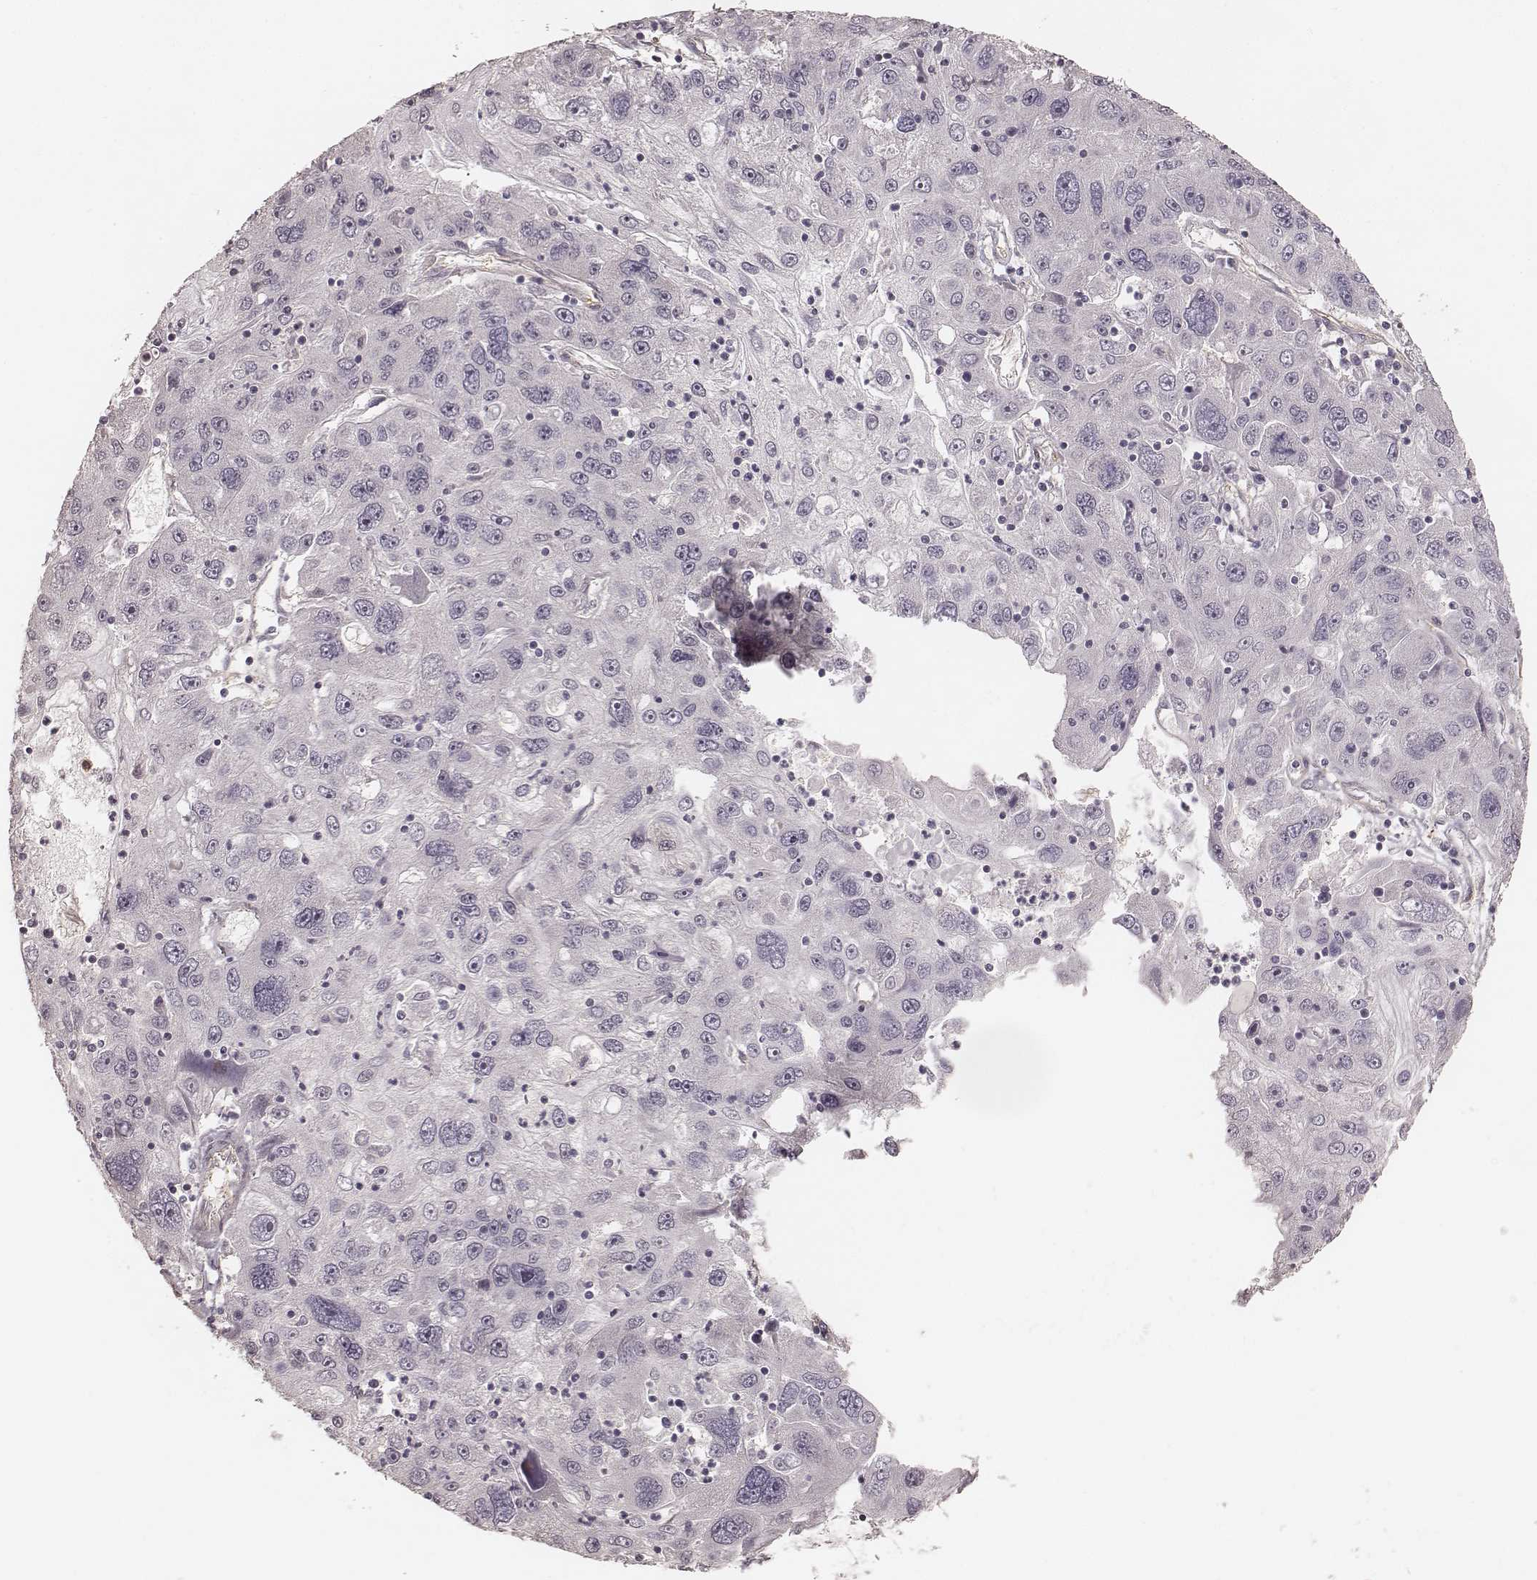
{"staining": {"intensity": "negative", "quantity": "none", "location": "none"}, "tissue": "stomach cancer", "cell_type": "Tumor cells", "image_type": "cancer", "snomed": [{"axis": "morphology", "description": "Adenocarcinoma, NOS"}, {"axis": "topography", "description": "Stomach"}], "caption": "Adenocarcinoma (stomach) was stained to show a protein in brown. There is no significant positivity in tumor cells. (DAB immunohistochemistry (IHC), high magnification).", "gene": "LY6K", "patient": {"sex": "male", "age": 56}}